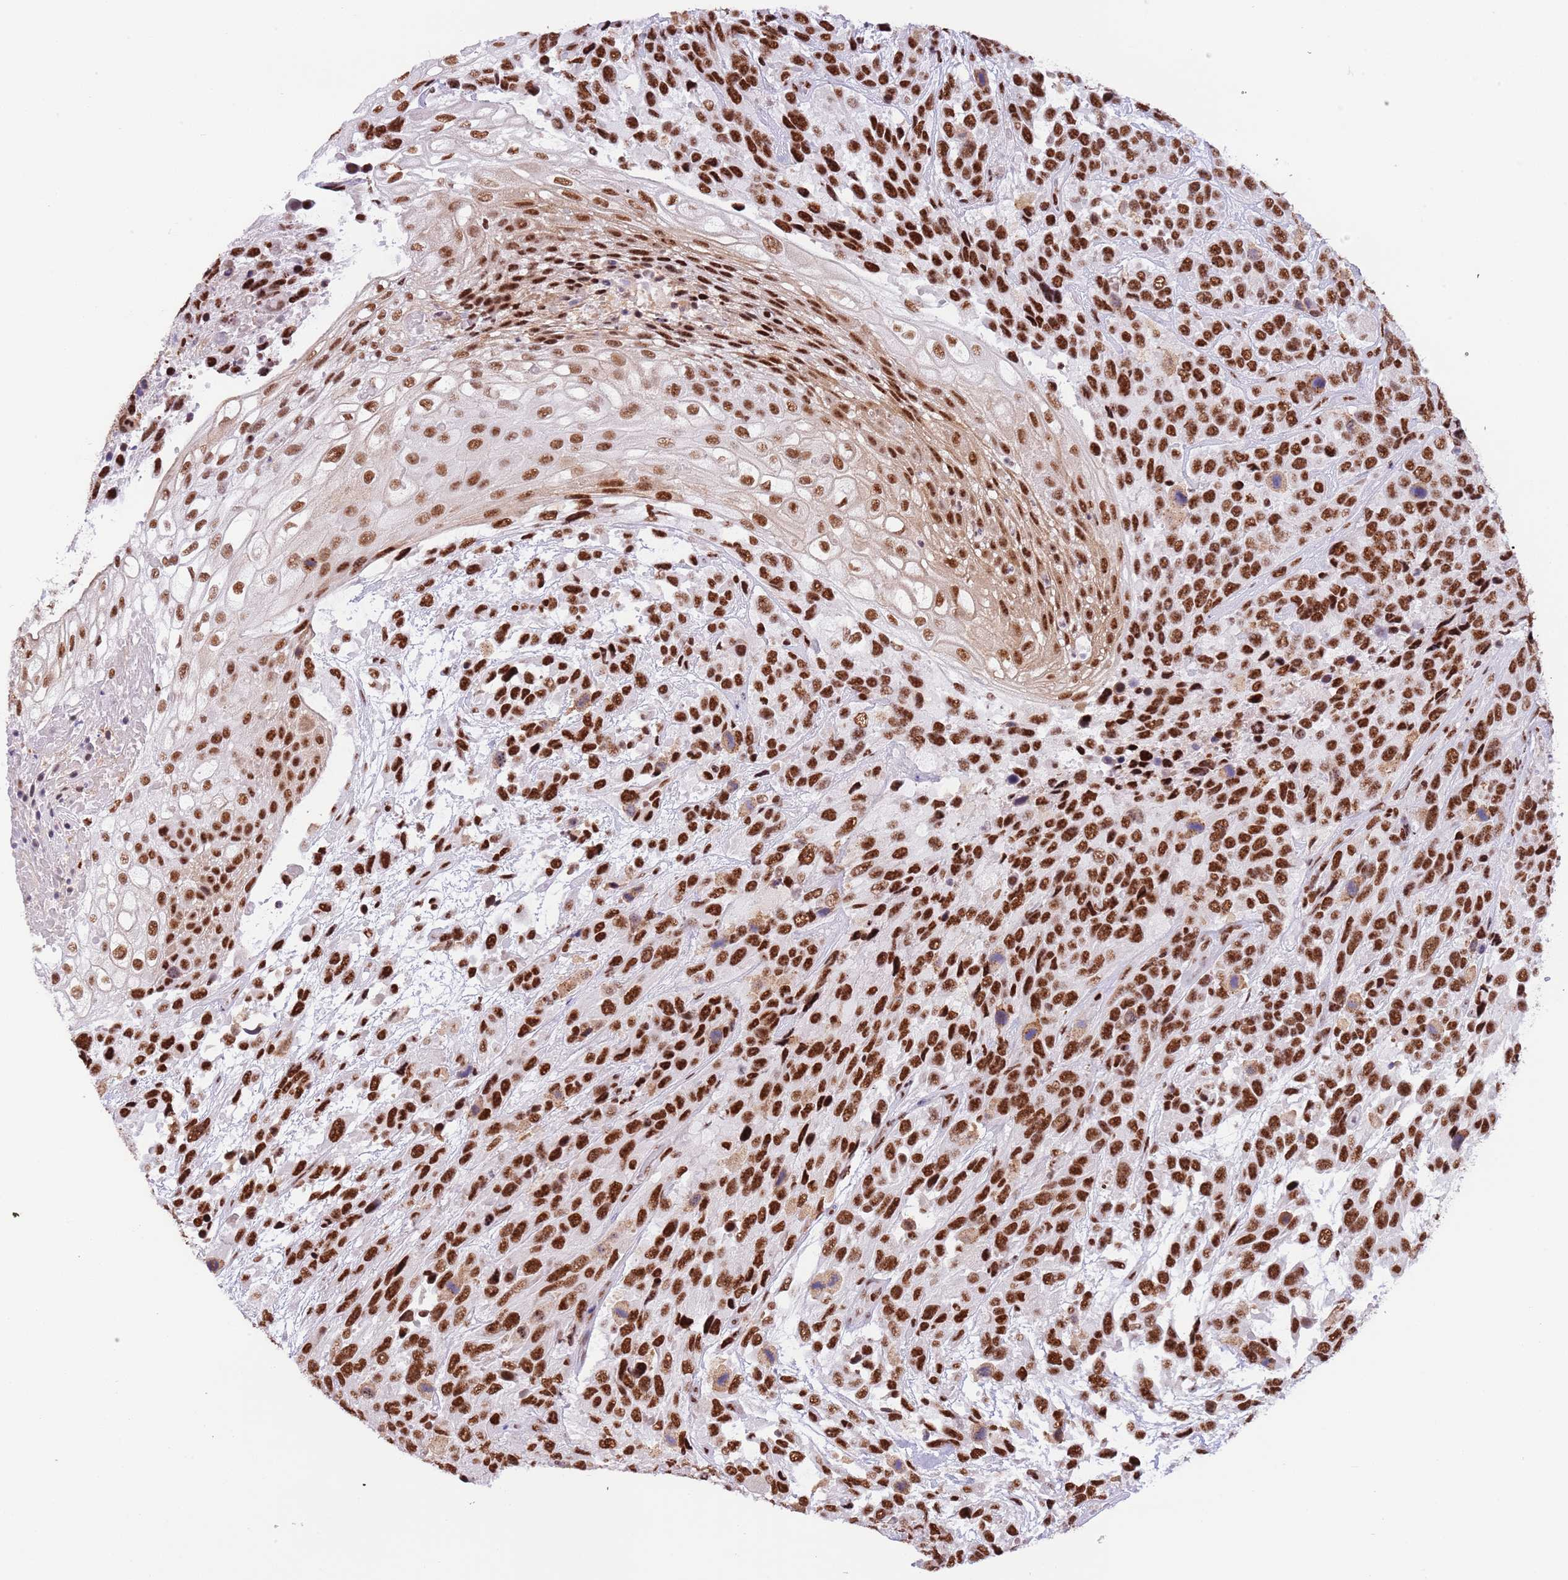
{"staining": {"intensity": "strong", "quantity": ">75%", "location": "nuclear"}, "tissue": "urothelial cancer", "cell_type": "Tumor cells", "image_type": "cancer", "snomed": [{"axis": "morphology", "description": "Urothelial carcinoma, High grade"}, {"axis": "topography", "description": "Urinary bladder"}], "caption": "Immunohistochemistry (IHC) (DAB) staining of human urothelial carcinoma (high-grade) exhibits strong nuclear protein staining in about >75% of tumor cells. (Brightfield microscopy of DAB IHC at high magnification).", "gene": "SF3A2", "patient": {"sex": "female", "age": 70}}